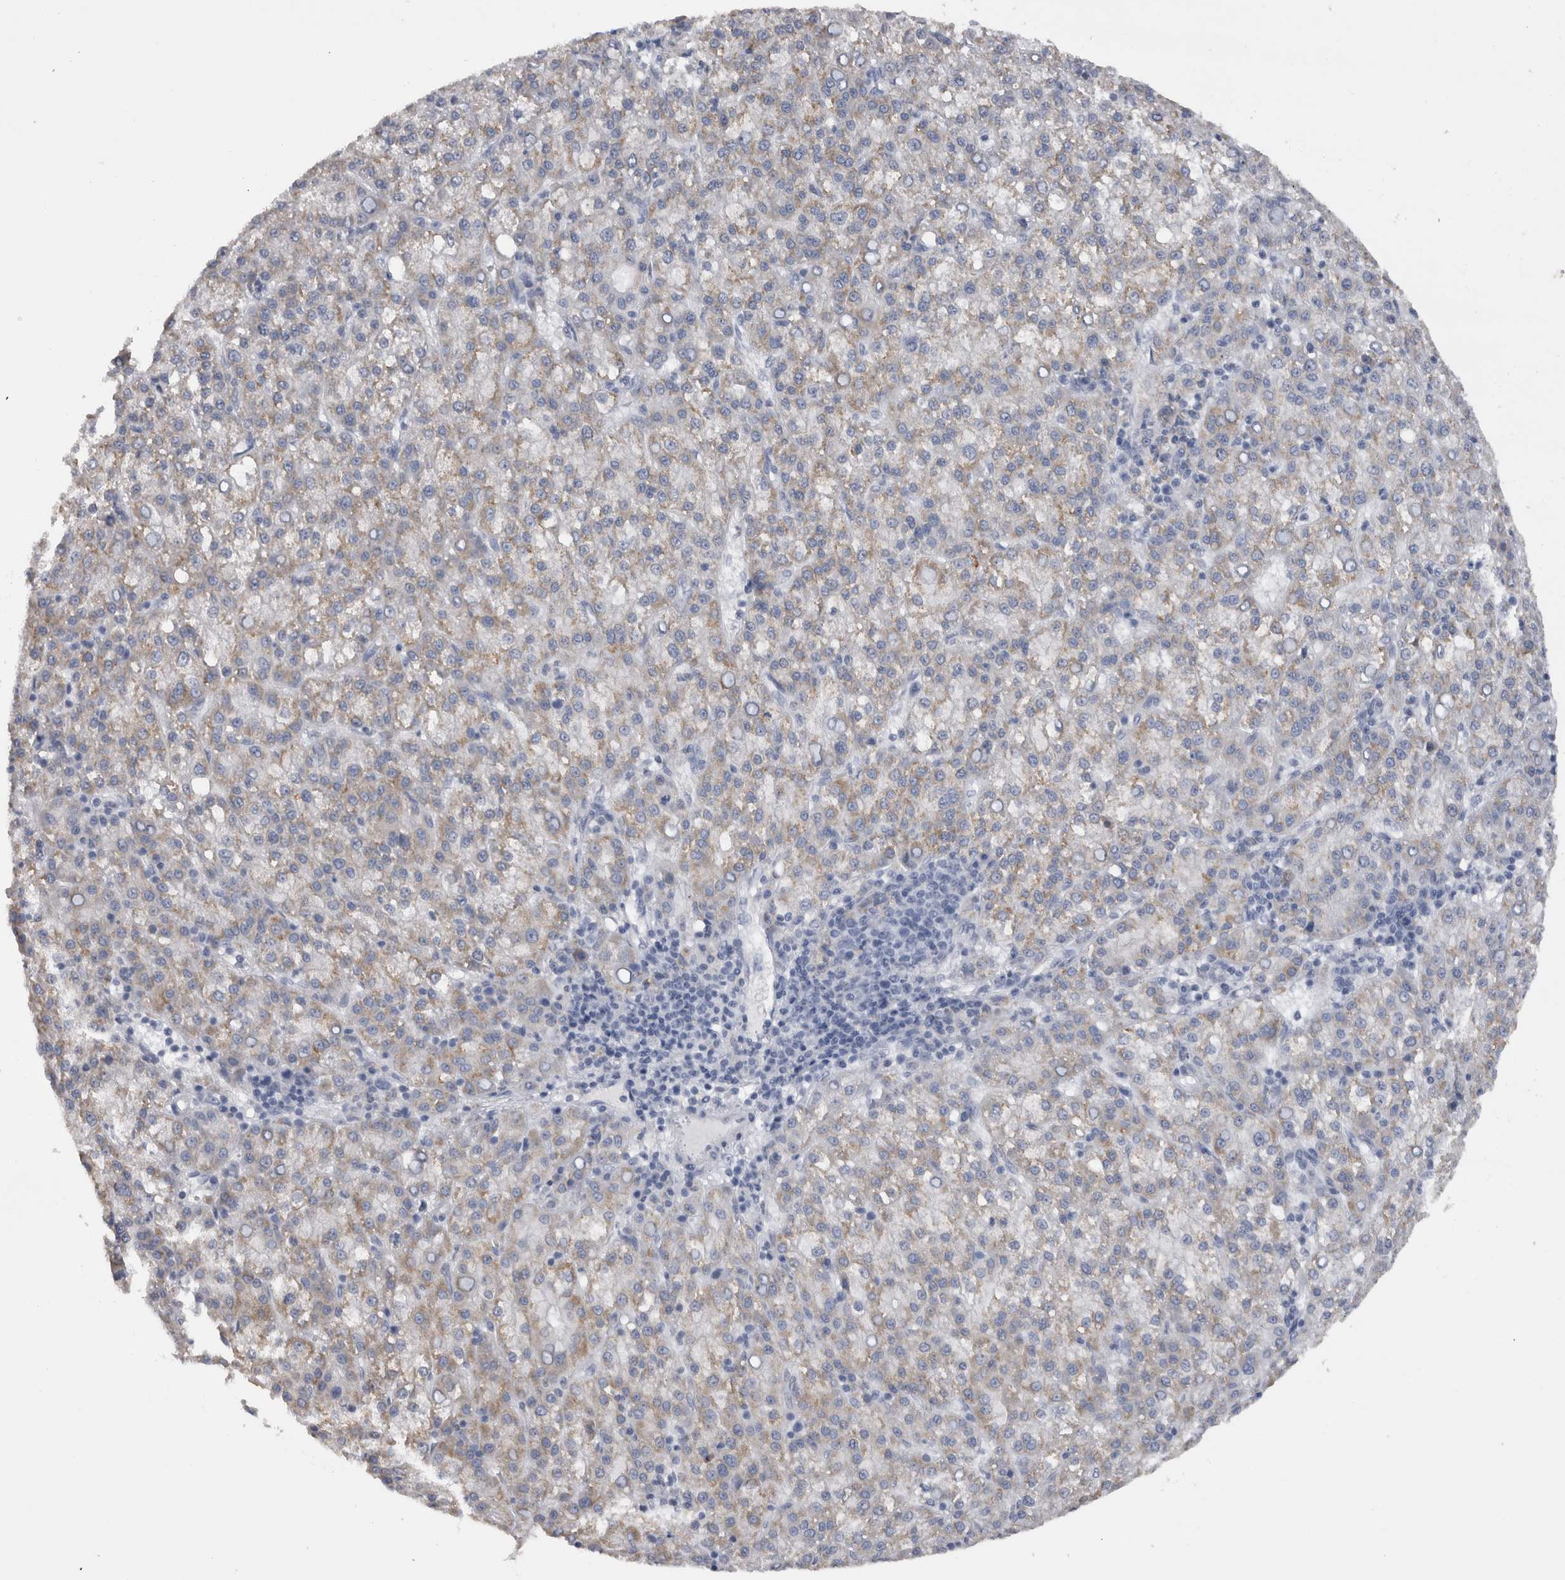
{"staining": {"intensity": "weak", "quantity": "25%-75%", "location": "cytoplasmic/membranous"}, "tissue": "liver cancer", "cell_type": "Tumor cells", "image_type": "cancer", "snomed": [{"axis": "morphology", "description": "Carcinoma, Hepatocellular, NOS"}, {"axis": "topography", "description": "Liver"}], "caption": "Protein analysis of hepatocellular carcinoma (liver) tissue demonstrates weak cytoplasmic/membranous positivity in about 25%-75% of tumor cells.", "gene": "DHRS4", "patient": {"sex": "female", "age": 58}}